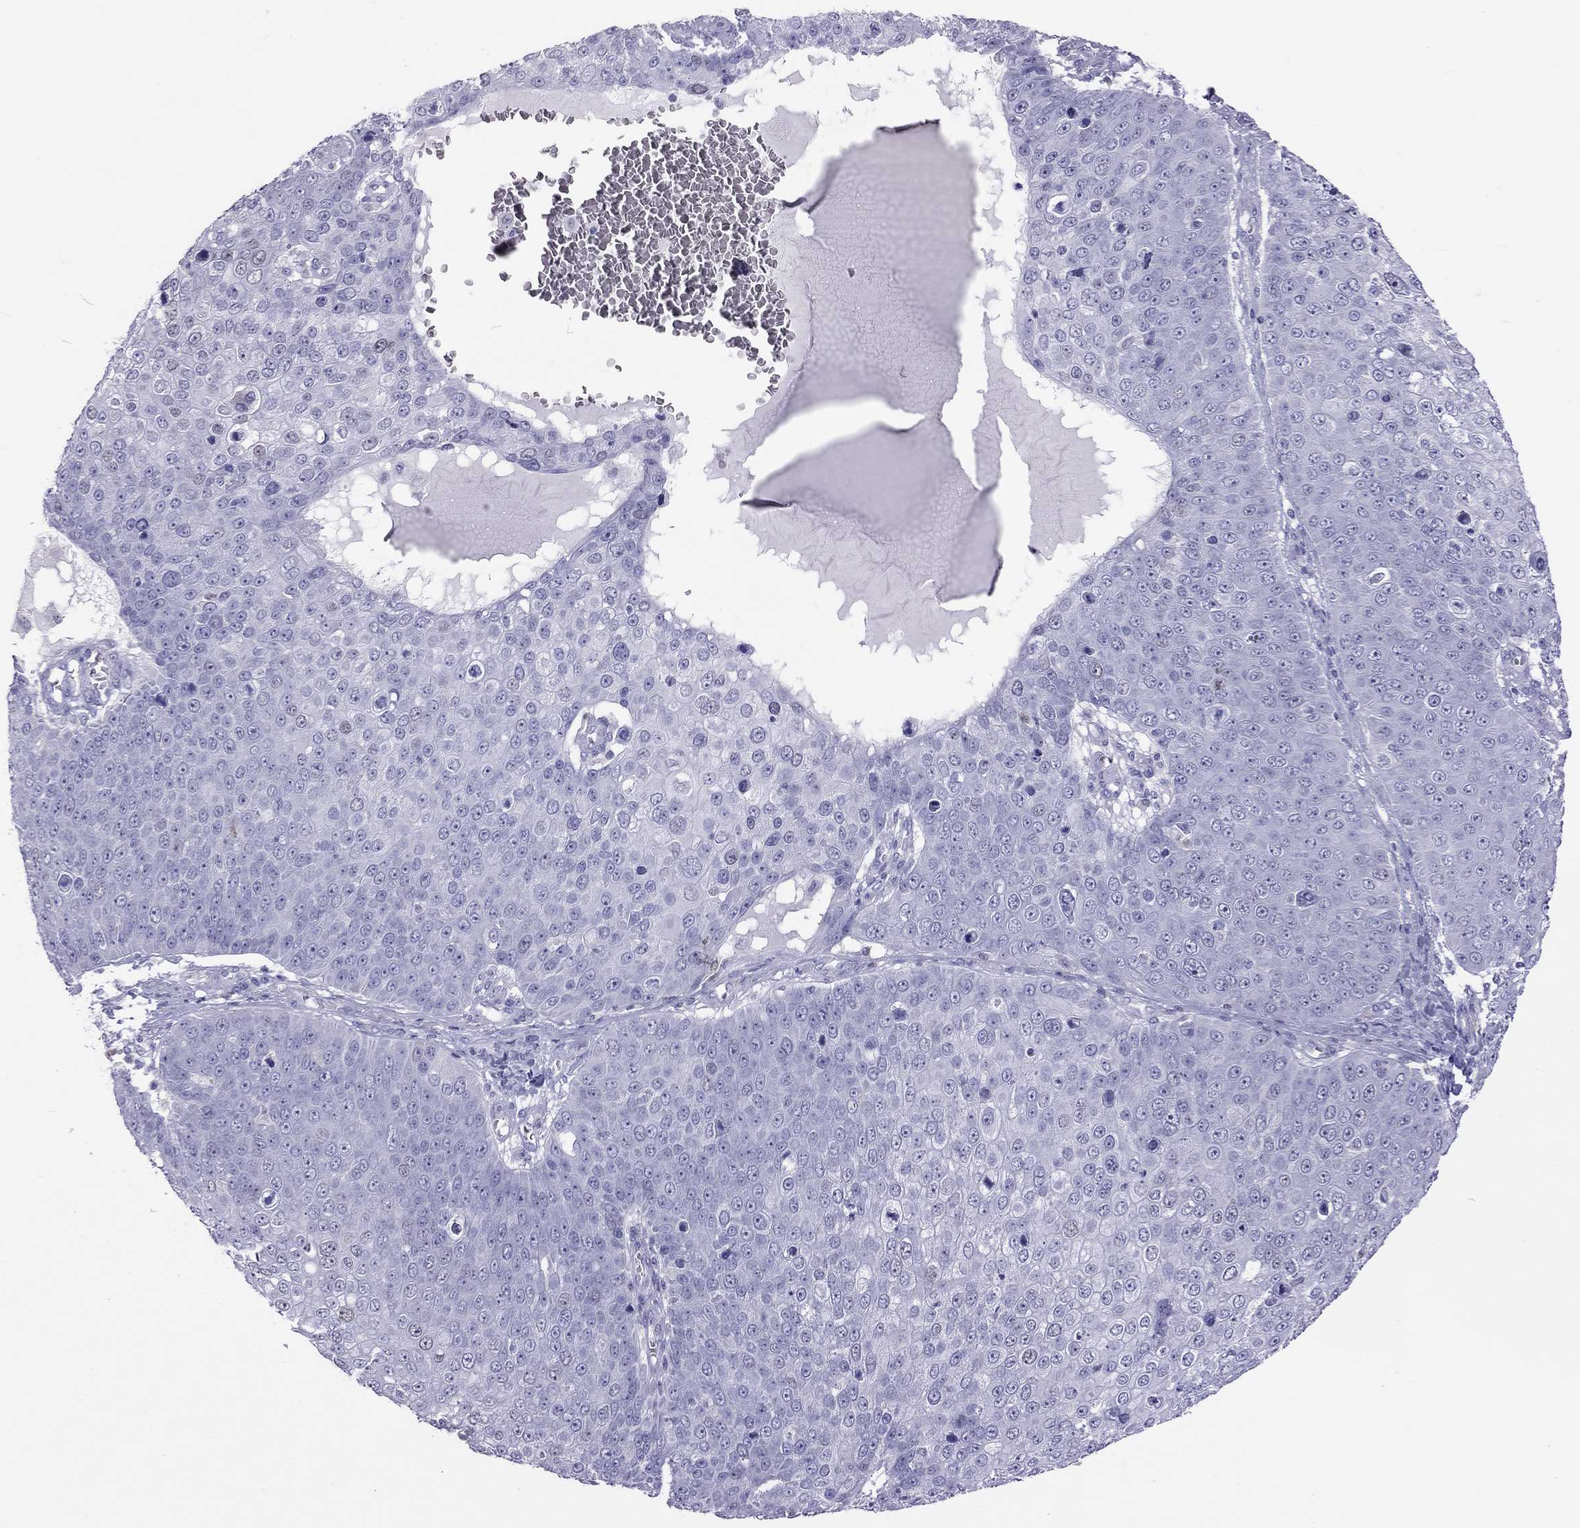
{"staining": {"intensity": "negative", "quantity": "none", "location": "none"}, "tissue": "skin cancer", "cell_type": "Tumor cells", "image_type": "cancer", "snomed": [{"axis": "morphology", "description": "Squamous cell carcinoma, NOS"}, {"axis": "topography", "description": "Skin"}], "caption": "Immunohistochemical staining of squamous cell carcinoma (skin) demonstrates no significant staining in tumor cells.", "gene": "STAG3", "patient": {"sex": "male", "age": 71}}